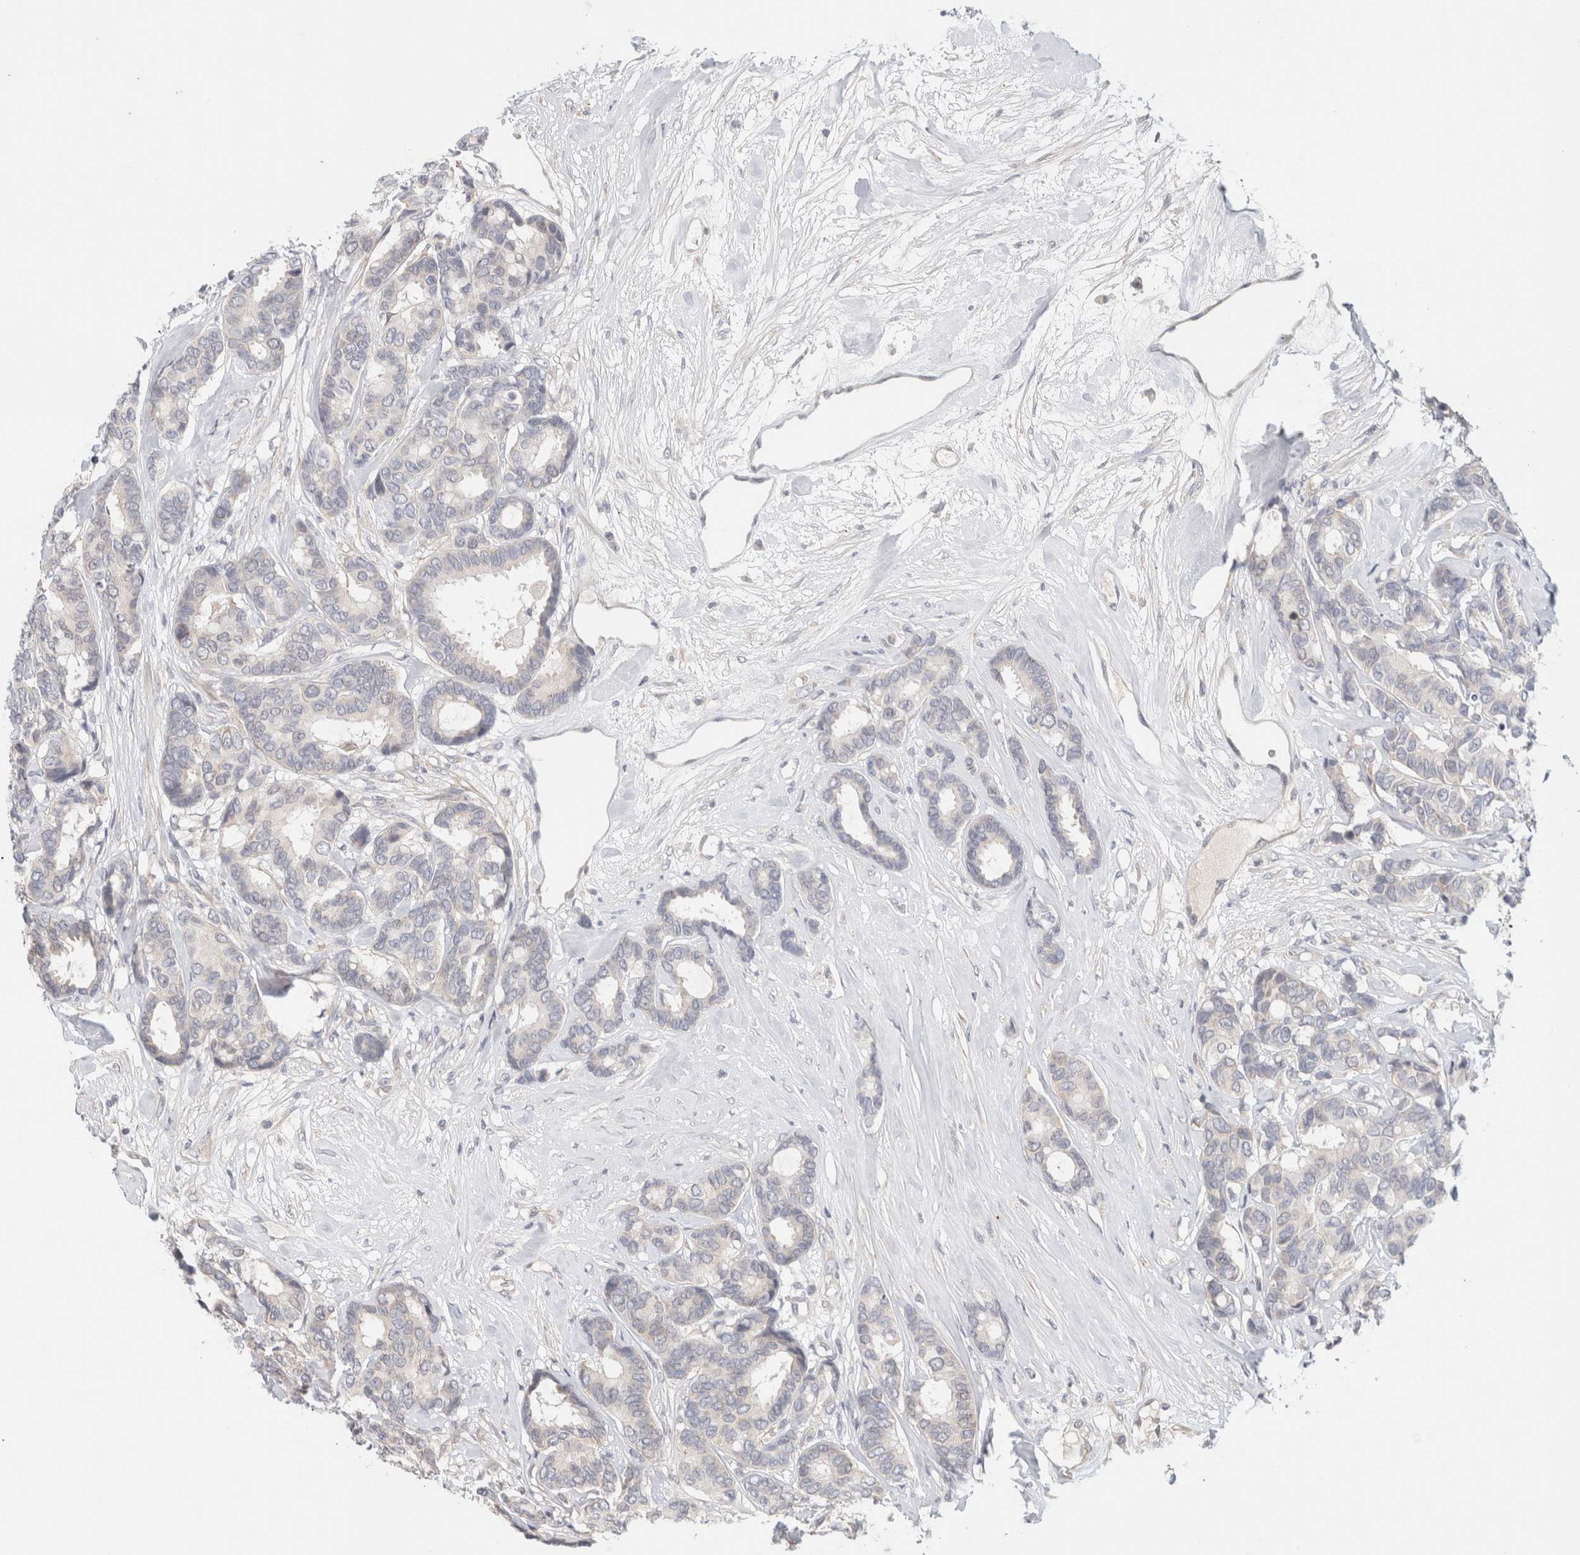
{"staining": {"intensity": "negative", "quantity": "none", "location": "none"}, "tissue": "breast cancer", "cell_type": "Tumor cells", "image_type": "cancer", "snomed": [{"axis": "morphology", "description": "Duct carcinoma"}, {"axis": "topography", "description": "Breast"}], "caption": "Protein analysis of intraductal carcinoma (breast) reveals no significant staining in tumor cells.", "gene": "SPRTN", "patient": {"sex": "female", "age": 87}}